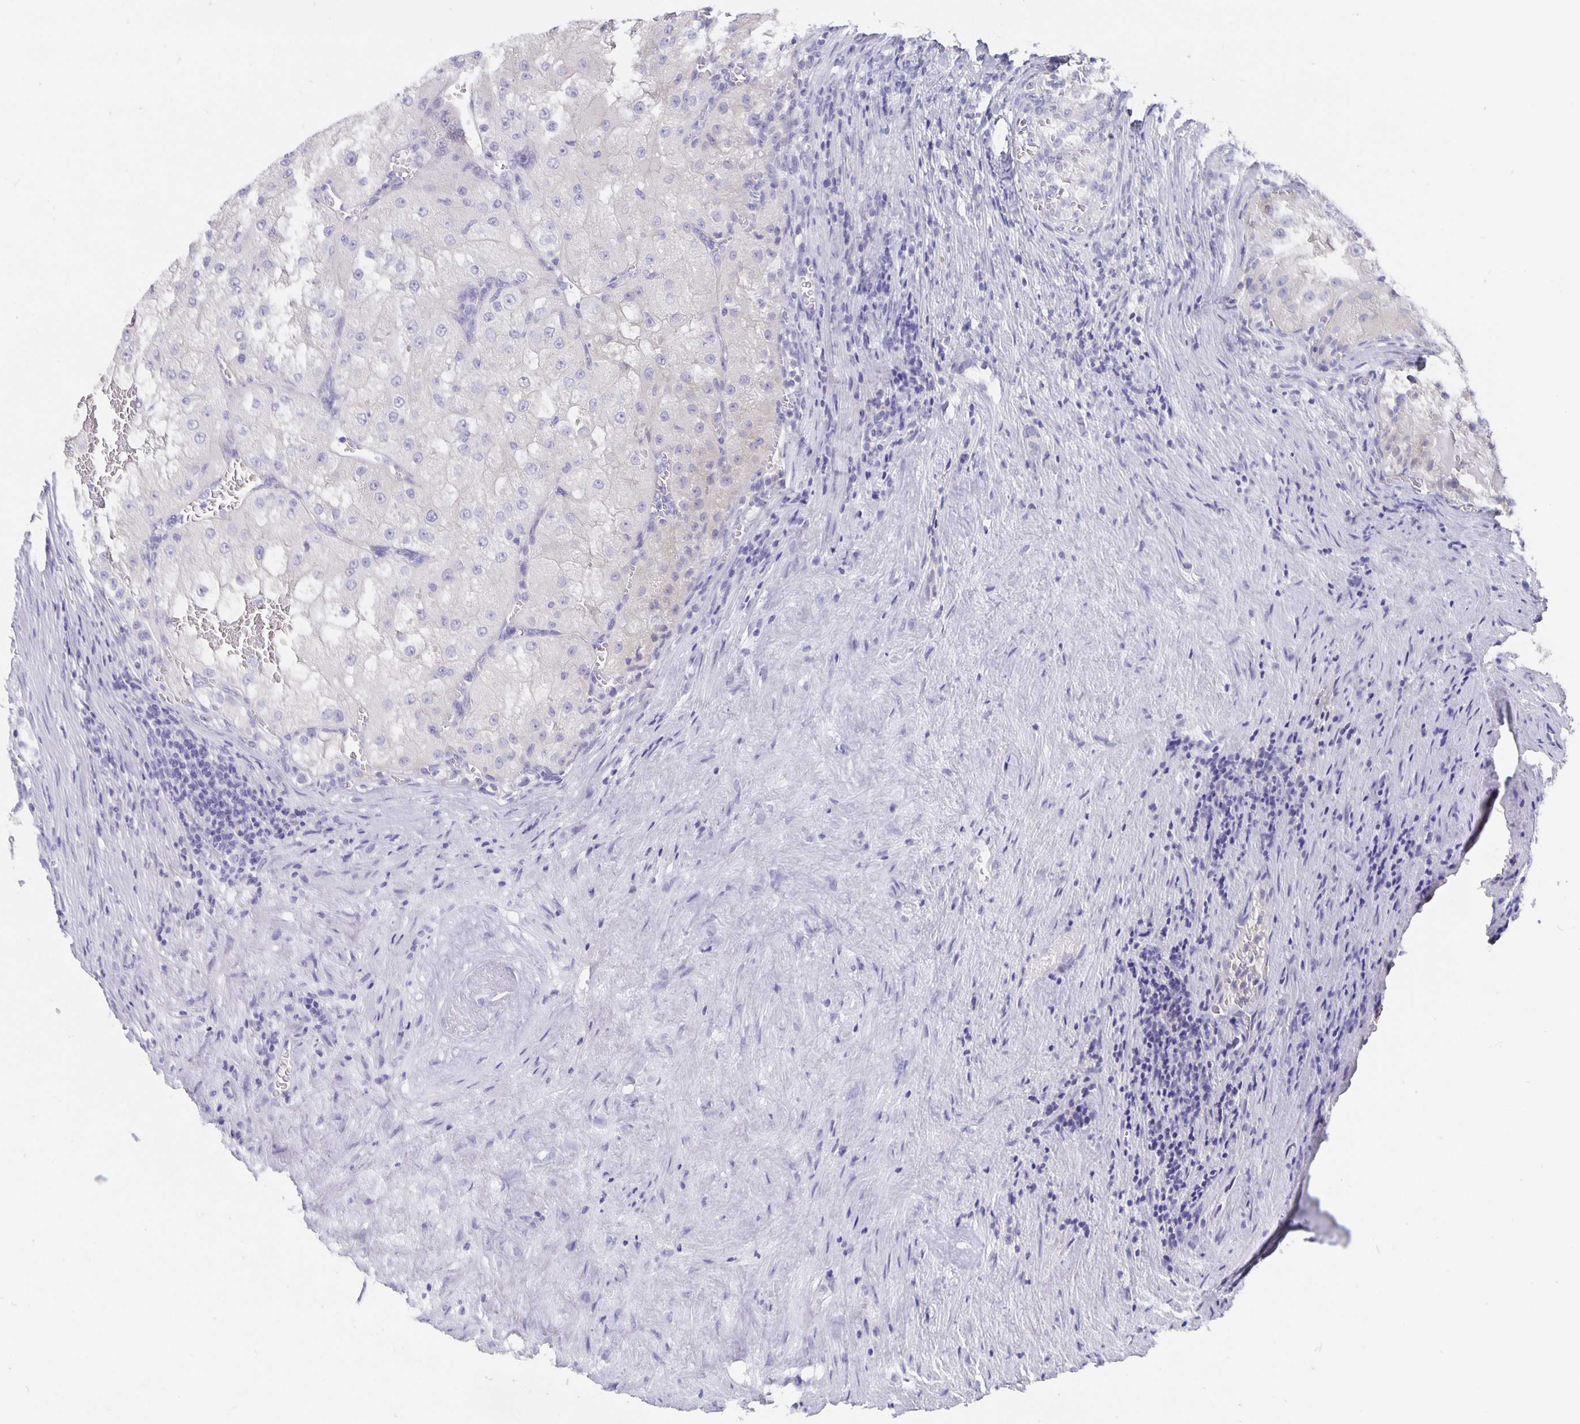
{"staining": {"intensity": "negative", "quantity": "none", "location": "none"}, "tissue": "renal cancer", "cell_type": "Tumor cells", "image_type": "cancer", "snomed": [{"axis": "morphology", "description": "Adenocarcinoma, NOS"}, {"axis": "topography", "description": "Kidney"}], "caption": "High power microscopy micrograph of an immunohistochemistry (IHC) histopathology image of renal adenocarcinoma, revealing no significant expression in tumor cells. The staining was performed using DAB to visualize the protein expression in brown, while the nuclei were stained in blue with hematoxylin (Magnification: 20x).", "gene": "CFAP74", "patient": {"sex": "female", "age": 74}}